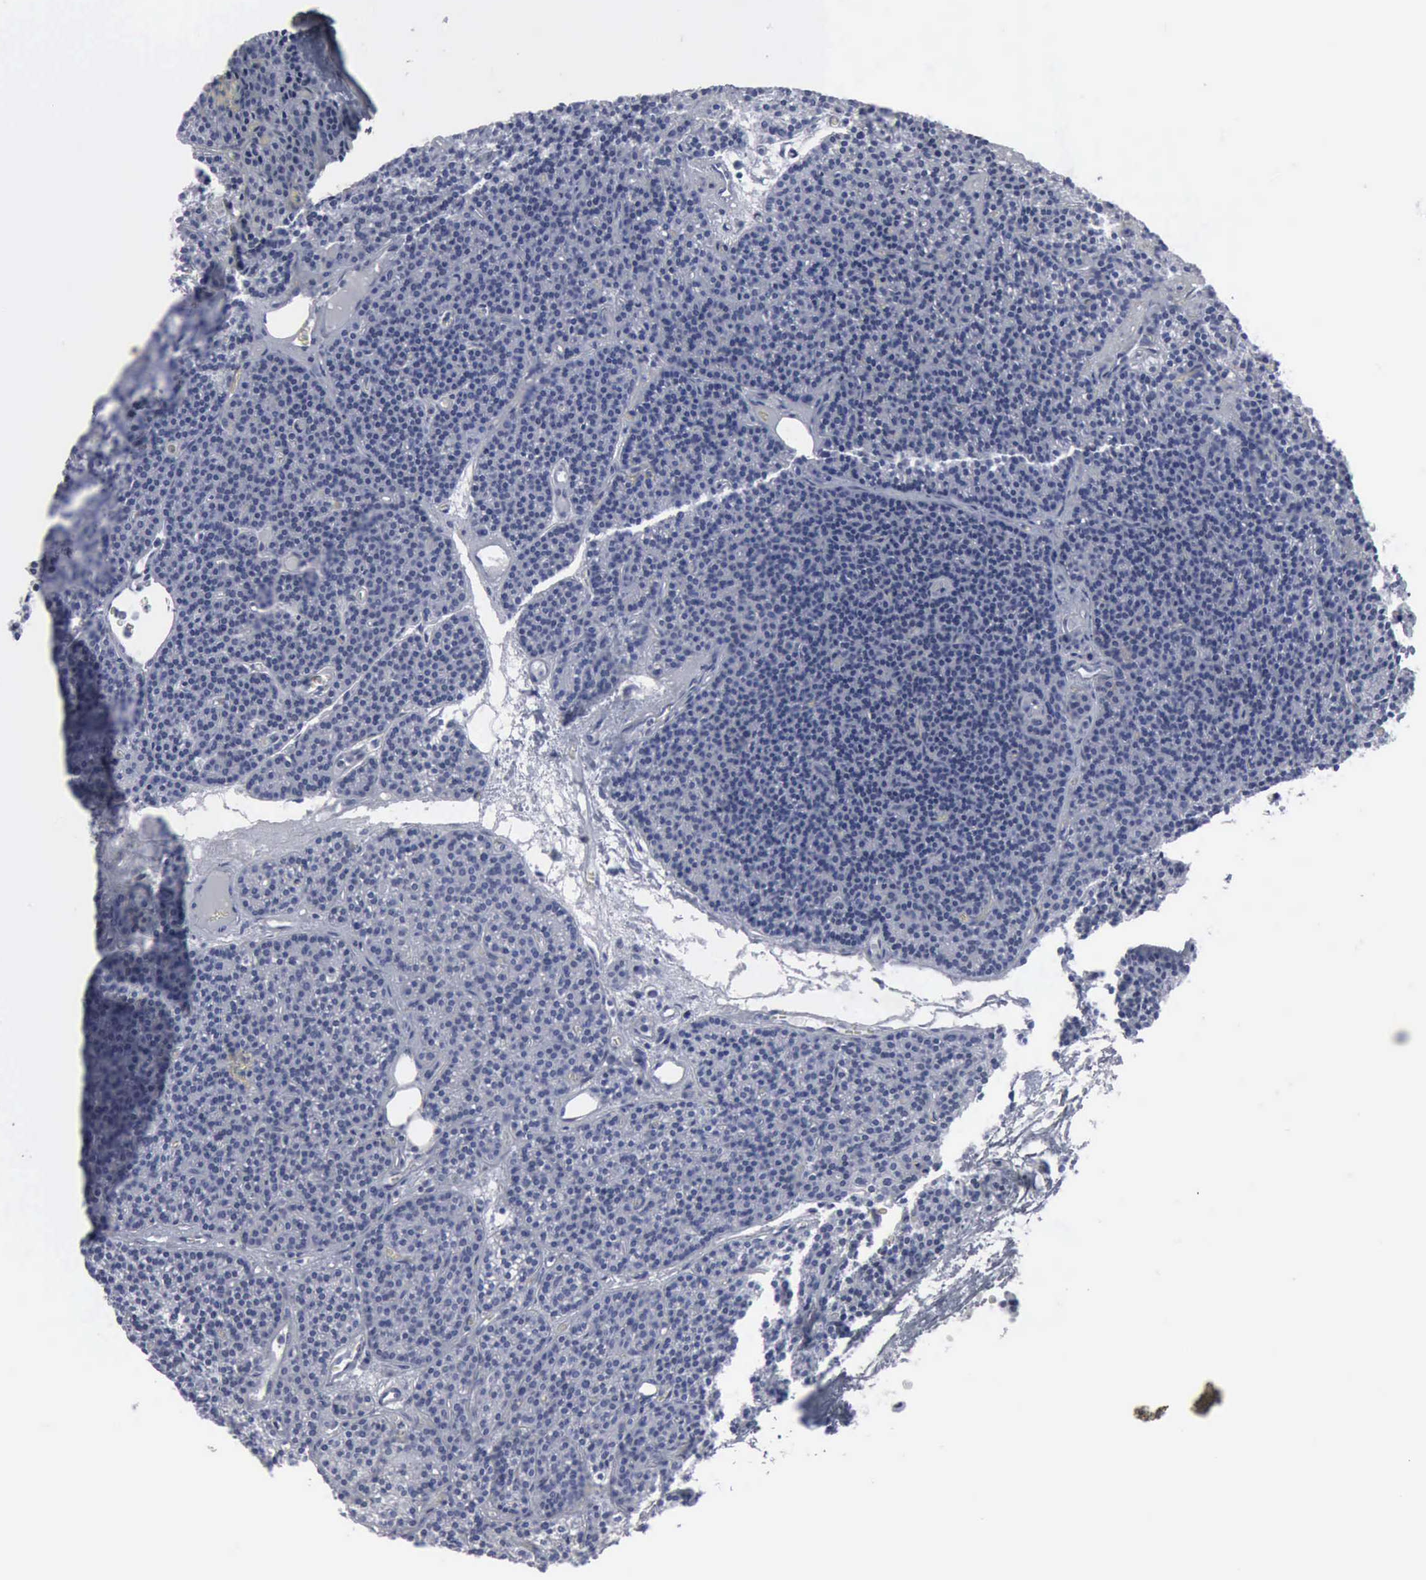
{"staining": {"intensity": "negative", "quantity": "none", "location": "none"}, "tissue": "parathyroid gland", "cell_type": "Glandular cells", "image_type": "normal", "snomed": [{"axis": "morphology", "description": "Normal tissue, NOS"}, {"axis": "topography", "description": "Parathyroid gland"}], "caption": "Micrograph shows no significant protein staining in glandular cells of benign parathyroid gland. (DAB IHC, high magnification).", "gene": "VCAM1", "patient": {"sex": "male", "age": 57}}